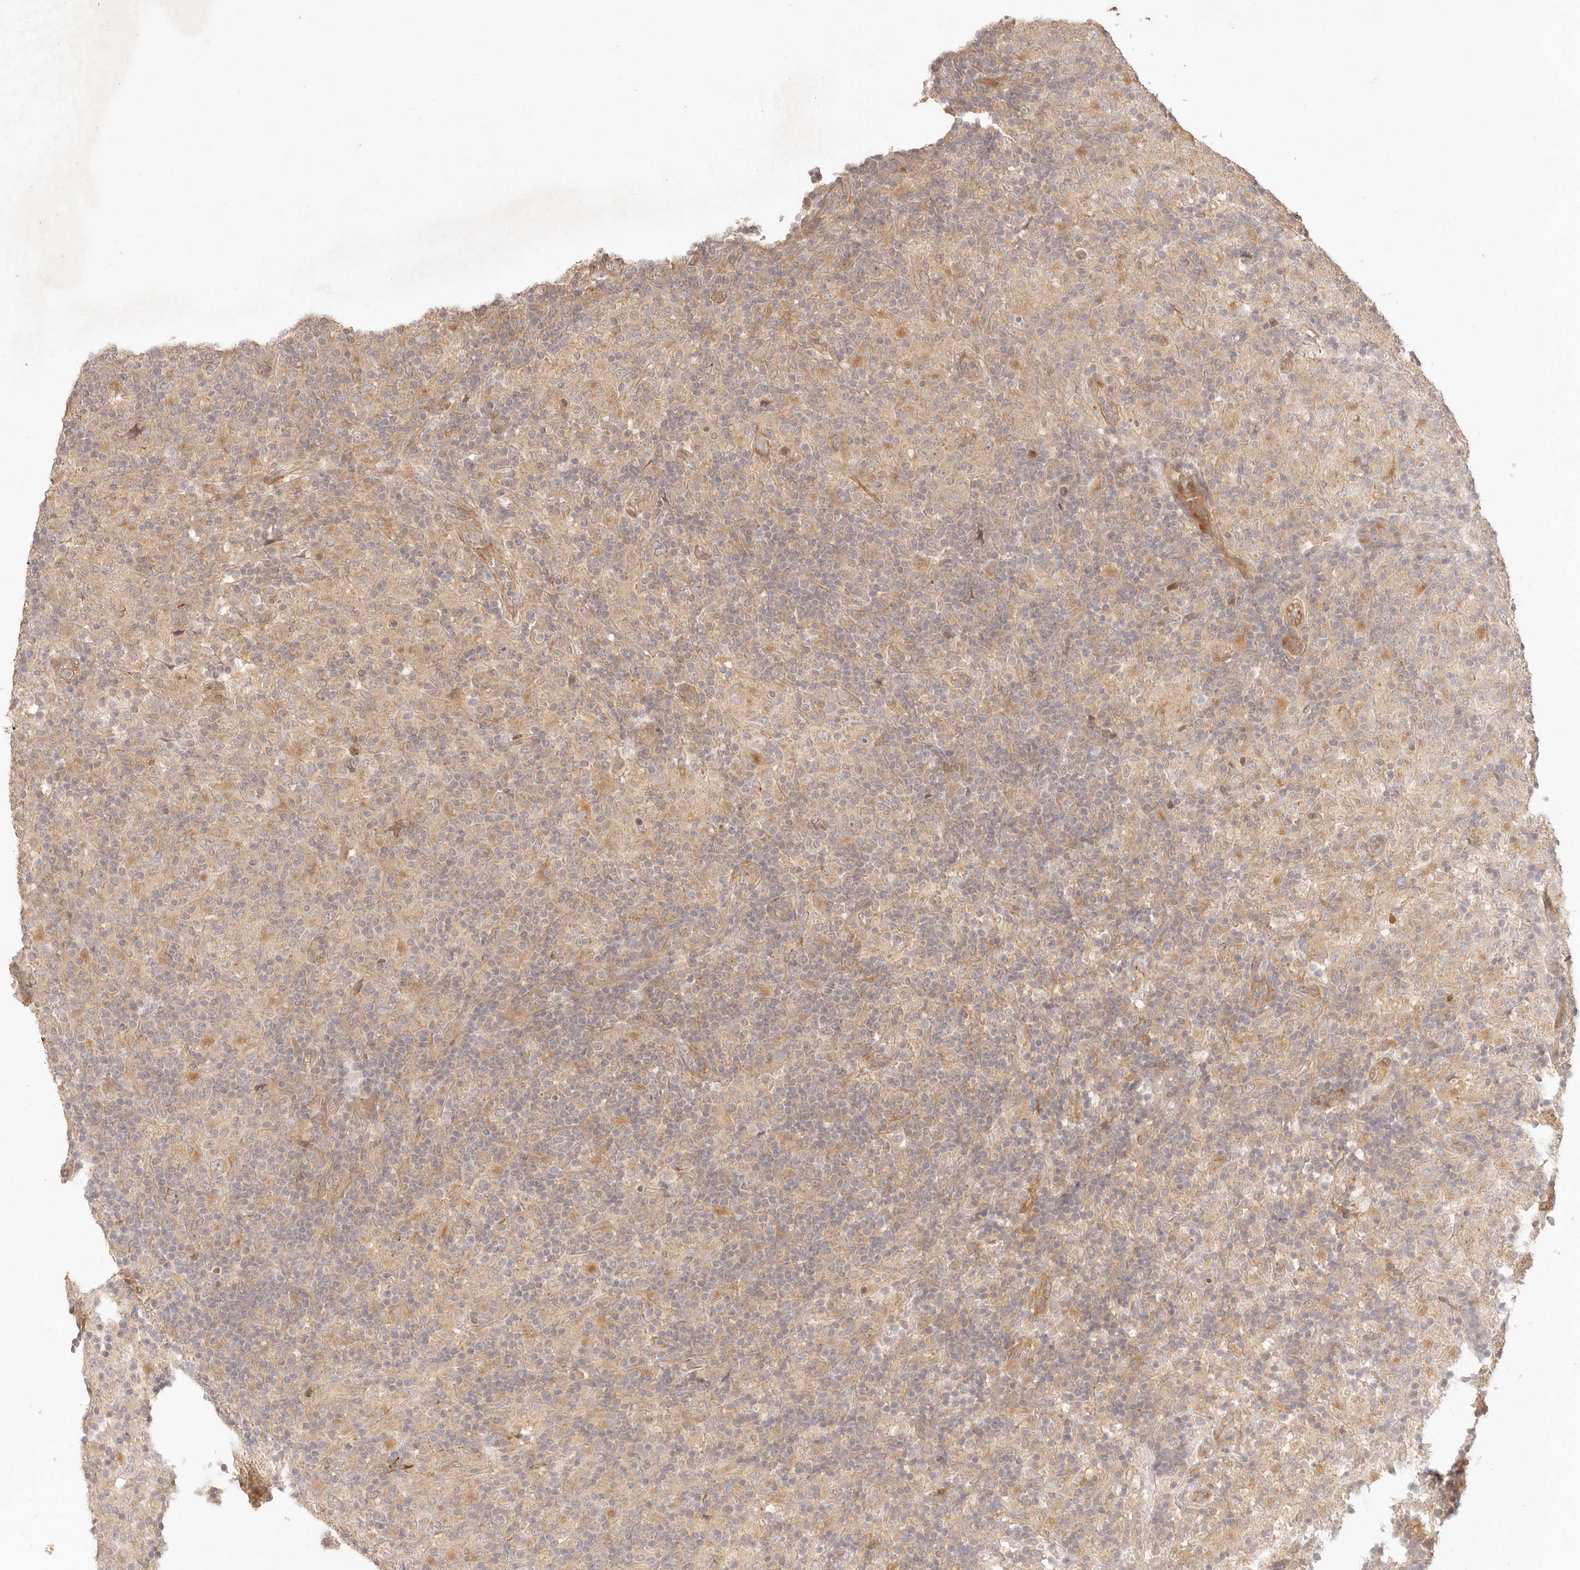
{"staining": {"intensity": "weak", "quantity": ">75%", "location": "cytoplasmic/membranous"}, "tissue": "lymphoma", "cell_type": "Tumor cells", "image_type": "cancer", "snomed": [{"axis": "morphology", "description": "Hodgkin's disease, NOS"}, {"axis": "topography", "description": "Lymph node"}], "caption": "This histopathology image displays IHC staining of human Hodgkin's disease, with low weak cytoplasmic/membranous expression in approximately >75% of tumor cells.", "gene": "PPP1R3B", "patient": {"sex": "male", "age": 70}}